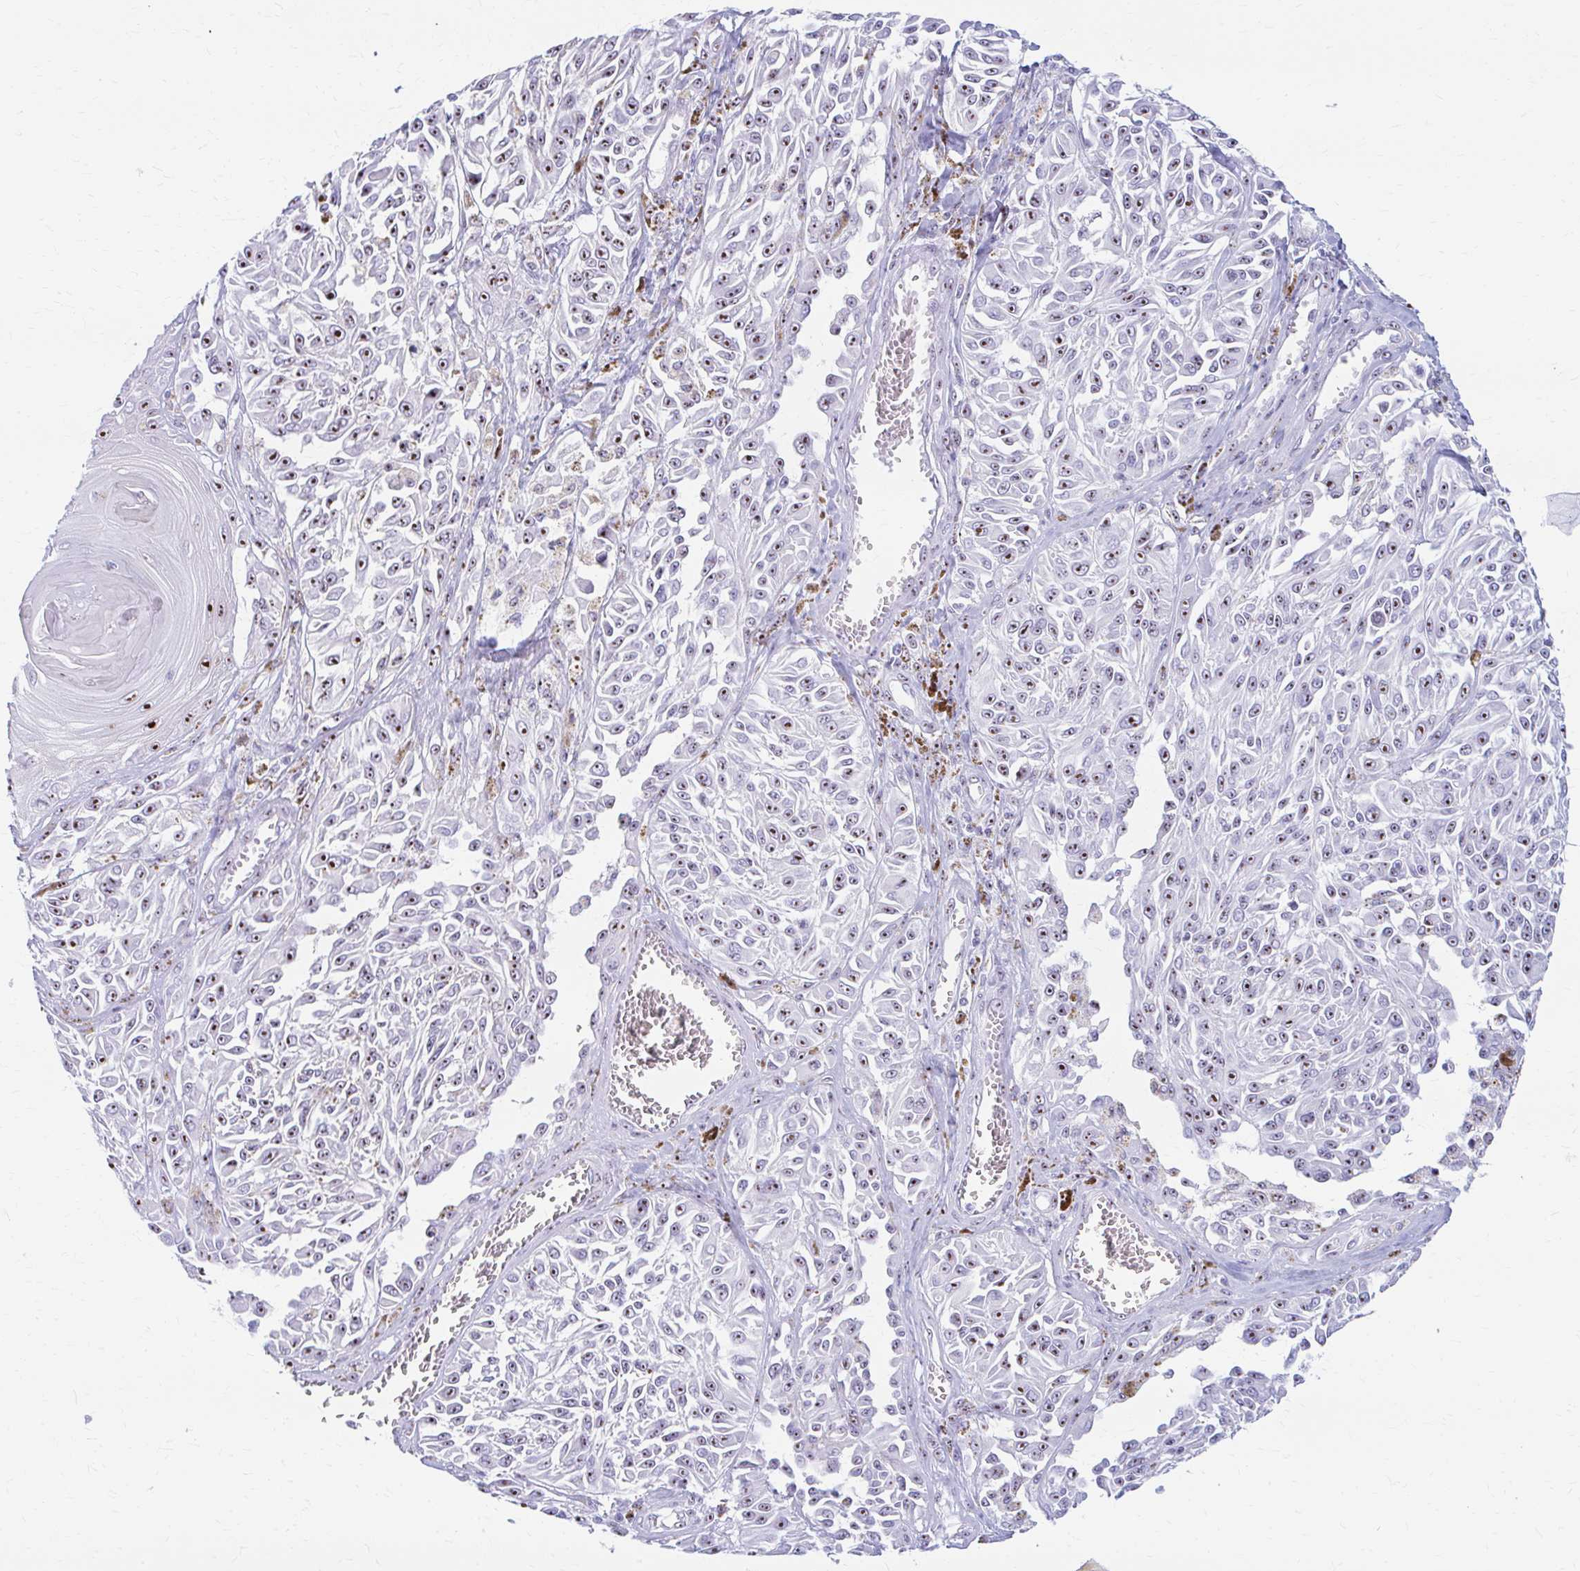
{"staining": {"intensity": "moderate", "quantity": ">75%", "location": "nuclear"}, "tissue": "melanoma", "cell_type": "Tumor cells", "image_type": "cancer", "snomed": [{"axis": "morphology", "description": "Malignant melanoma, NOS"}, {"axis": "topography", "description": "Skin"}], "caption": "Immunohistochemistry (DAB) staining of melanoma shows moderate nuclear protein staining in approximately >75% of tumor cells. Using DAB (3,3'-diaminobenzidine) (brown) and hematoxylin (blue) stains, captured at high magnification using brightfield microscopy.", "gene": "FTSJ3", "patient": {"sex": "male", "age": 94}}